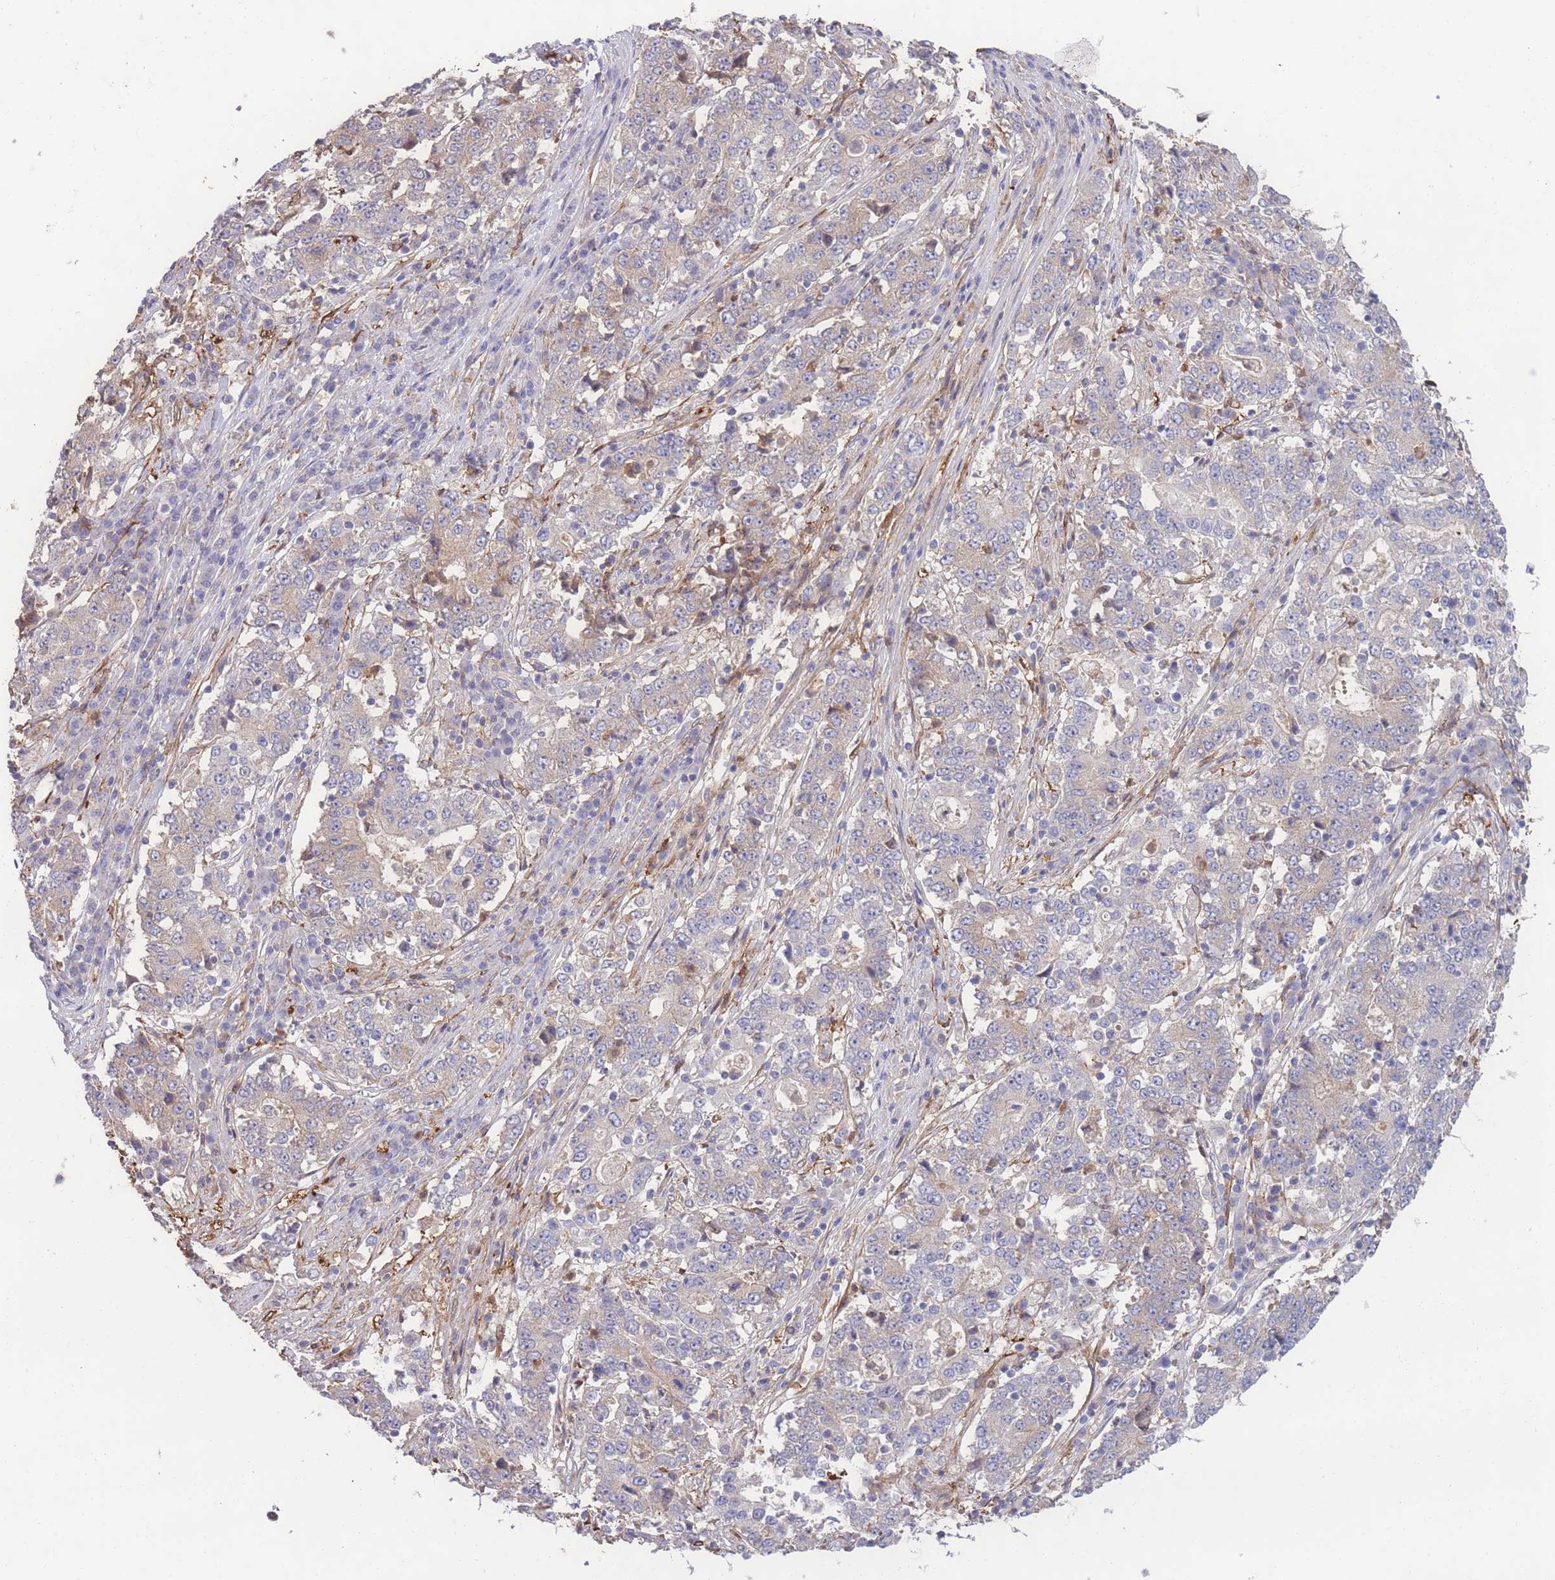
{"staining": {"intensity": "negative", "quantity": "none", "location": "none"}, "tissue": "stomach cancer", "cell_type": "Tumor cells", "image_type": "cancer", "snomed": [{"axis": "morphology", "description": "Adenocarcinoma, NOS"}, {"axis": "topography", "description": "Stomach"}], "caption": "Immunohistochemical staining of stomach adenocarcinoma exhibits no significant expression in tumor cells.", "gene": "STEAP3", "patient": {"sex": "male", "age": 59}}